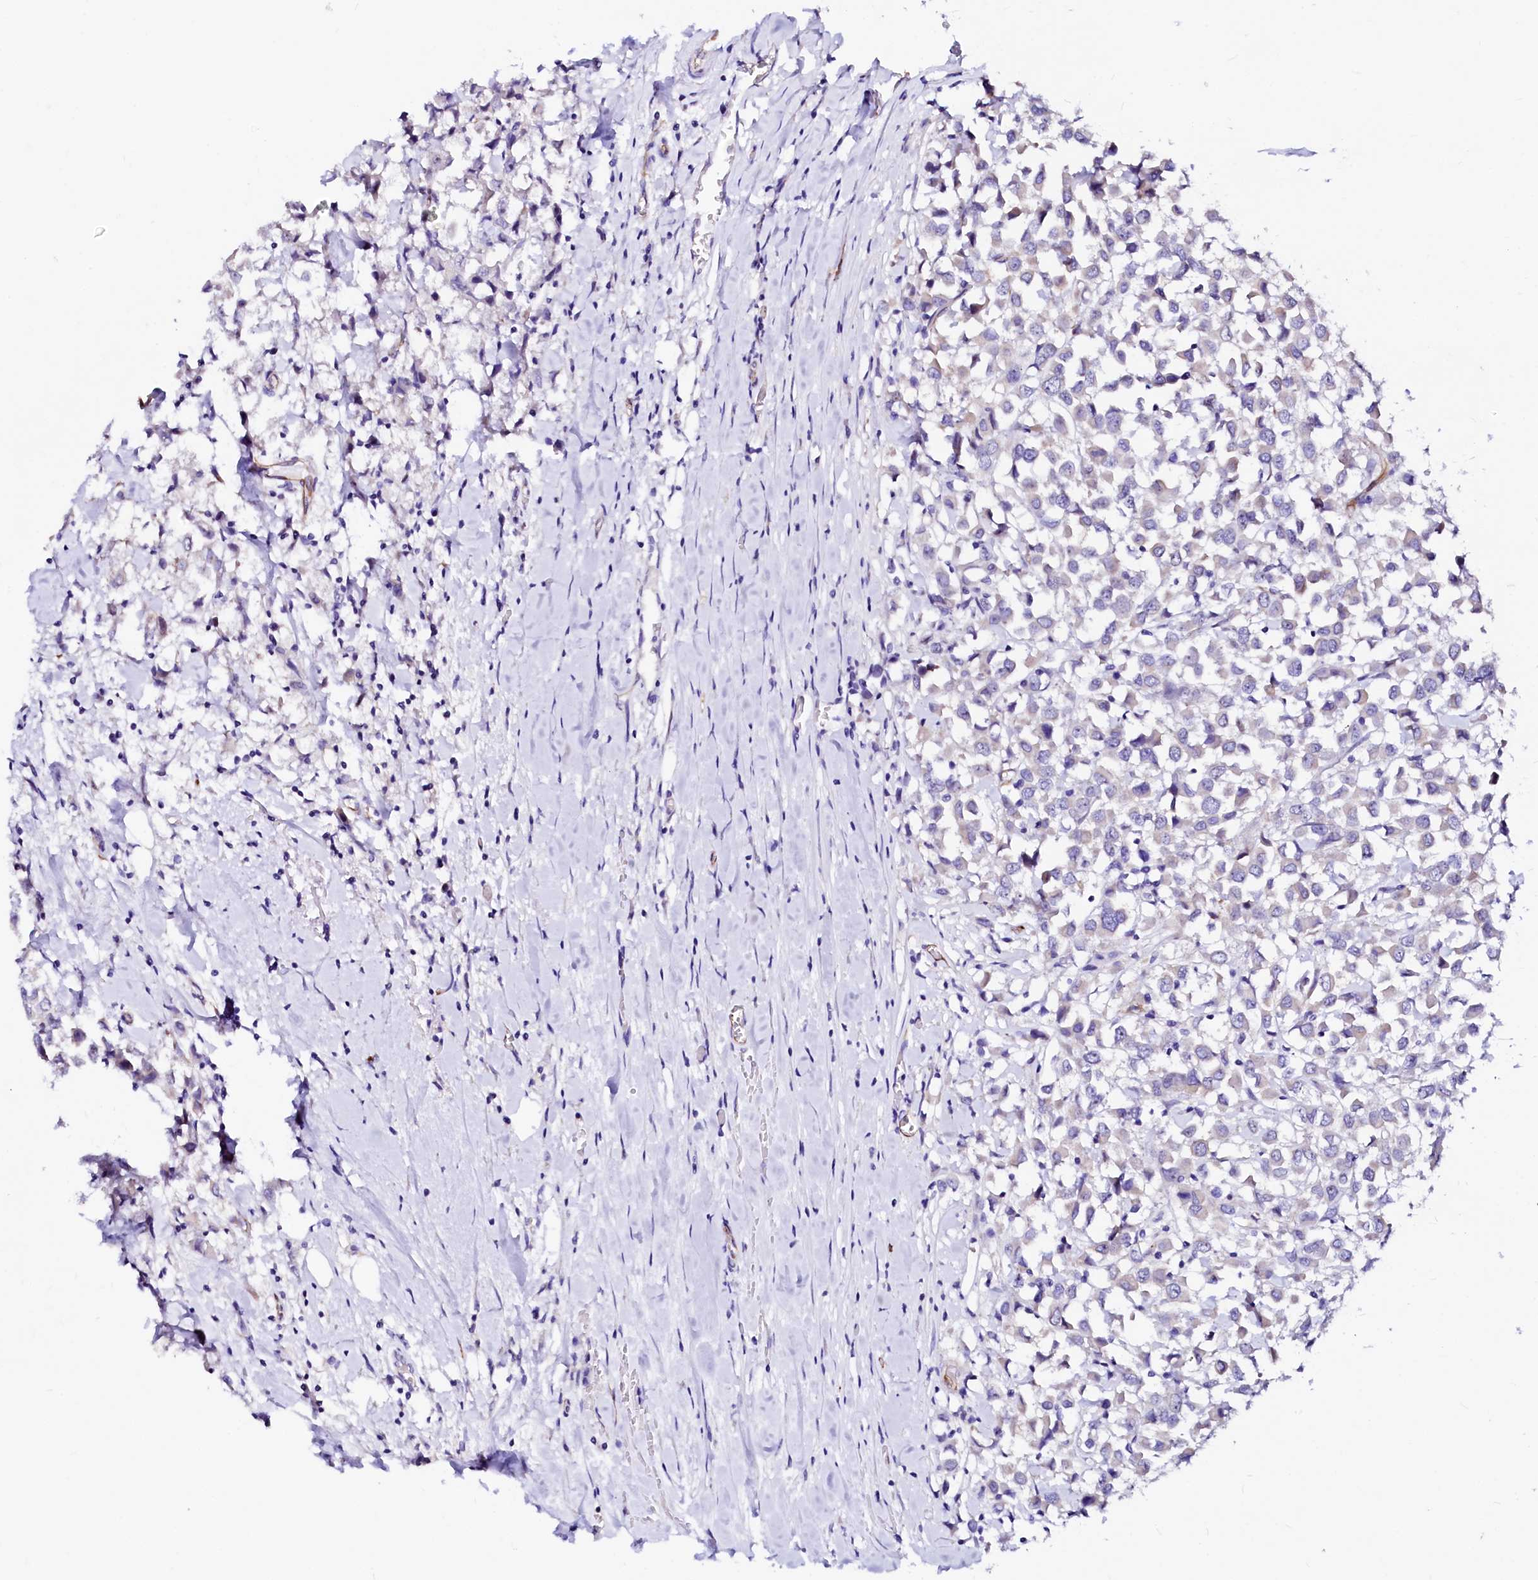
{"staining": {"intensity": "negative", "quantity": "none", "location": "none"}, "tissue": "breast cancer", "cell_type": "Tumor cells", "image_type": "cancer", "snomed": [{"axis": "morphology", "description": "Duct carcinoma"}, {"axis": "topography", "description": "Breast"}], "caption": "Tumor cells show no significant expression in breast infiltrating ductal carcinoma. Brightfield microscopy of immunohistochemistry (IHC) stained with DAB (brown) and hematoxylin (blue), captured at high magnification.", "gene": "SFR1", "patient": {"sex": "female", "age": 61}}